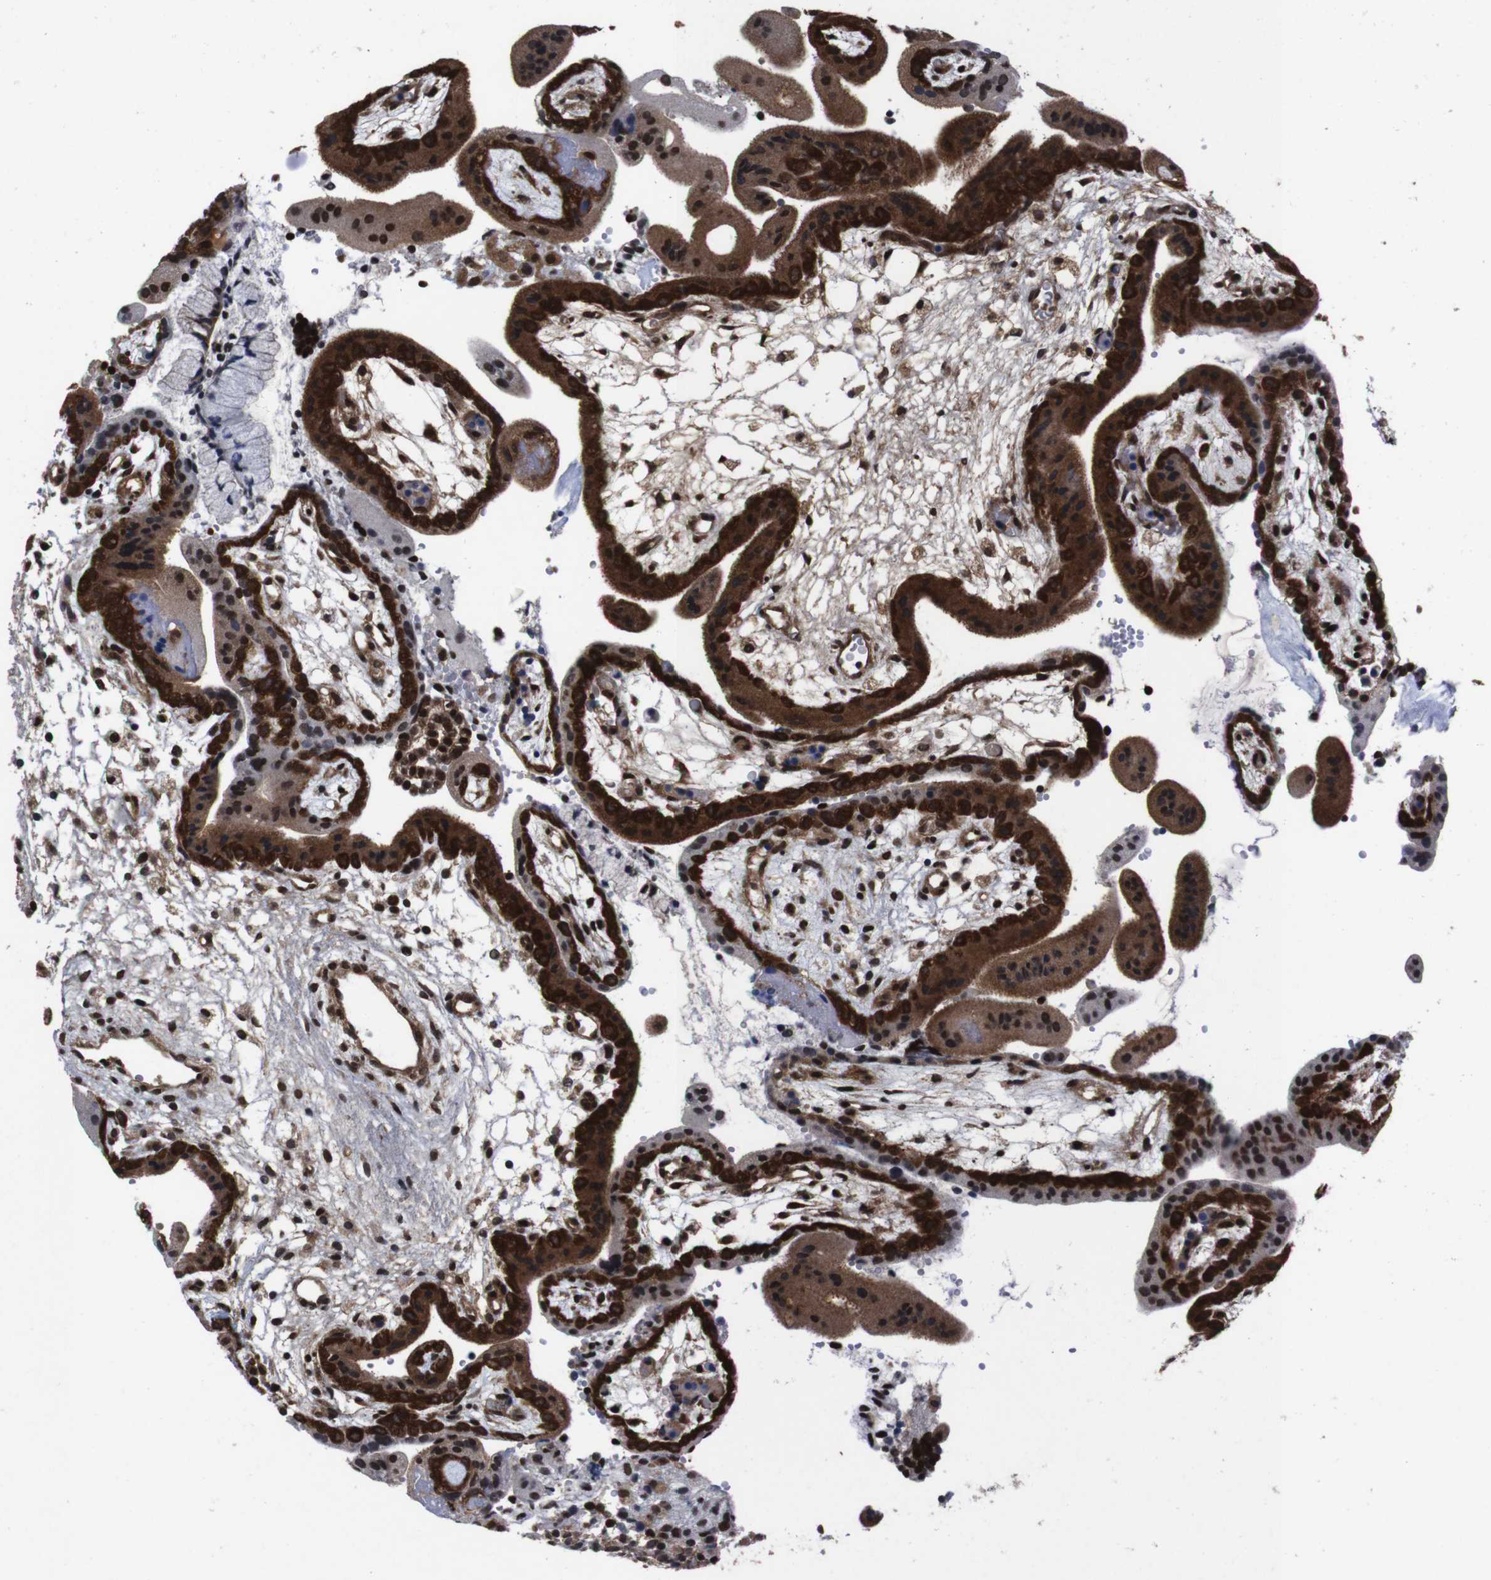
{"staining": {"intensity": "strong", "quantity": ">75%", "location": "cytoplasmic/membranous"}, "tissue": "placenta", "cell_type": "Trophoblastic cells", "image_type": "normal", "snomed": [{"axis": "morphology", "description": "Normal tissue, NOS"}, {"axis": "topography", "description": "Placenta"}], "caption": "Placenta stained with DAB (3,3'-diaminobenzidine) IHC demonstrates high levels of strong cytoplasmic/membranous expression in approximately >75% of trophoblastic cells.", "gene": "UBQLN2", "patient": {"sex": "female", "age": 18}}